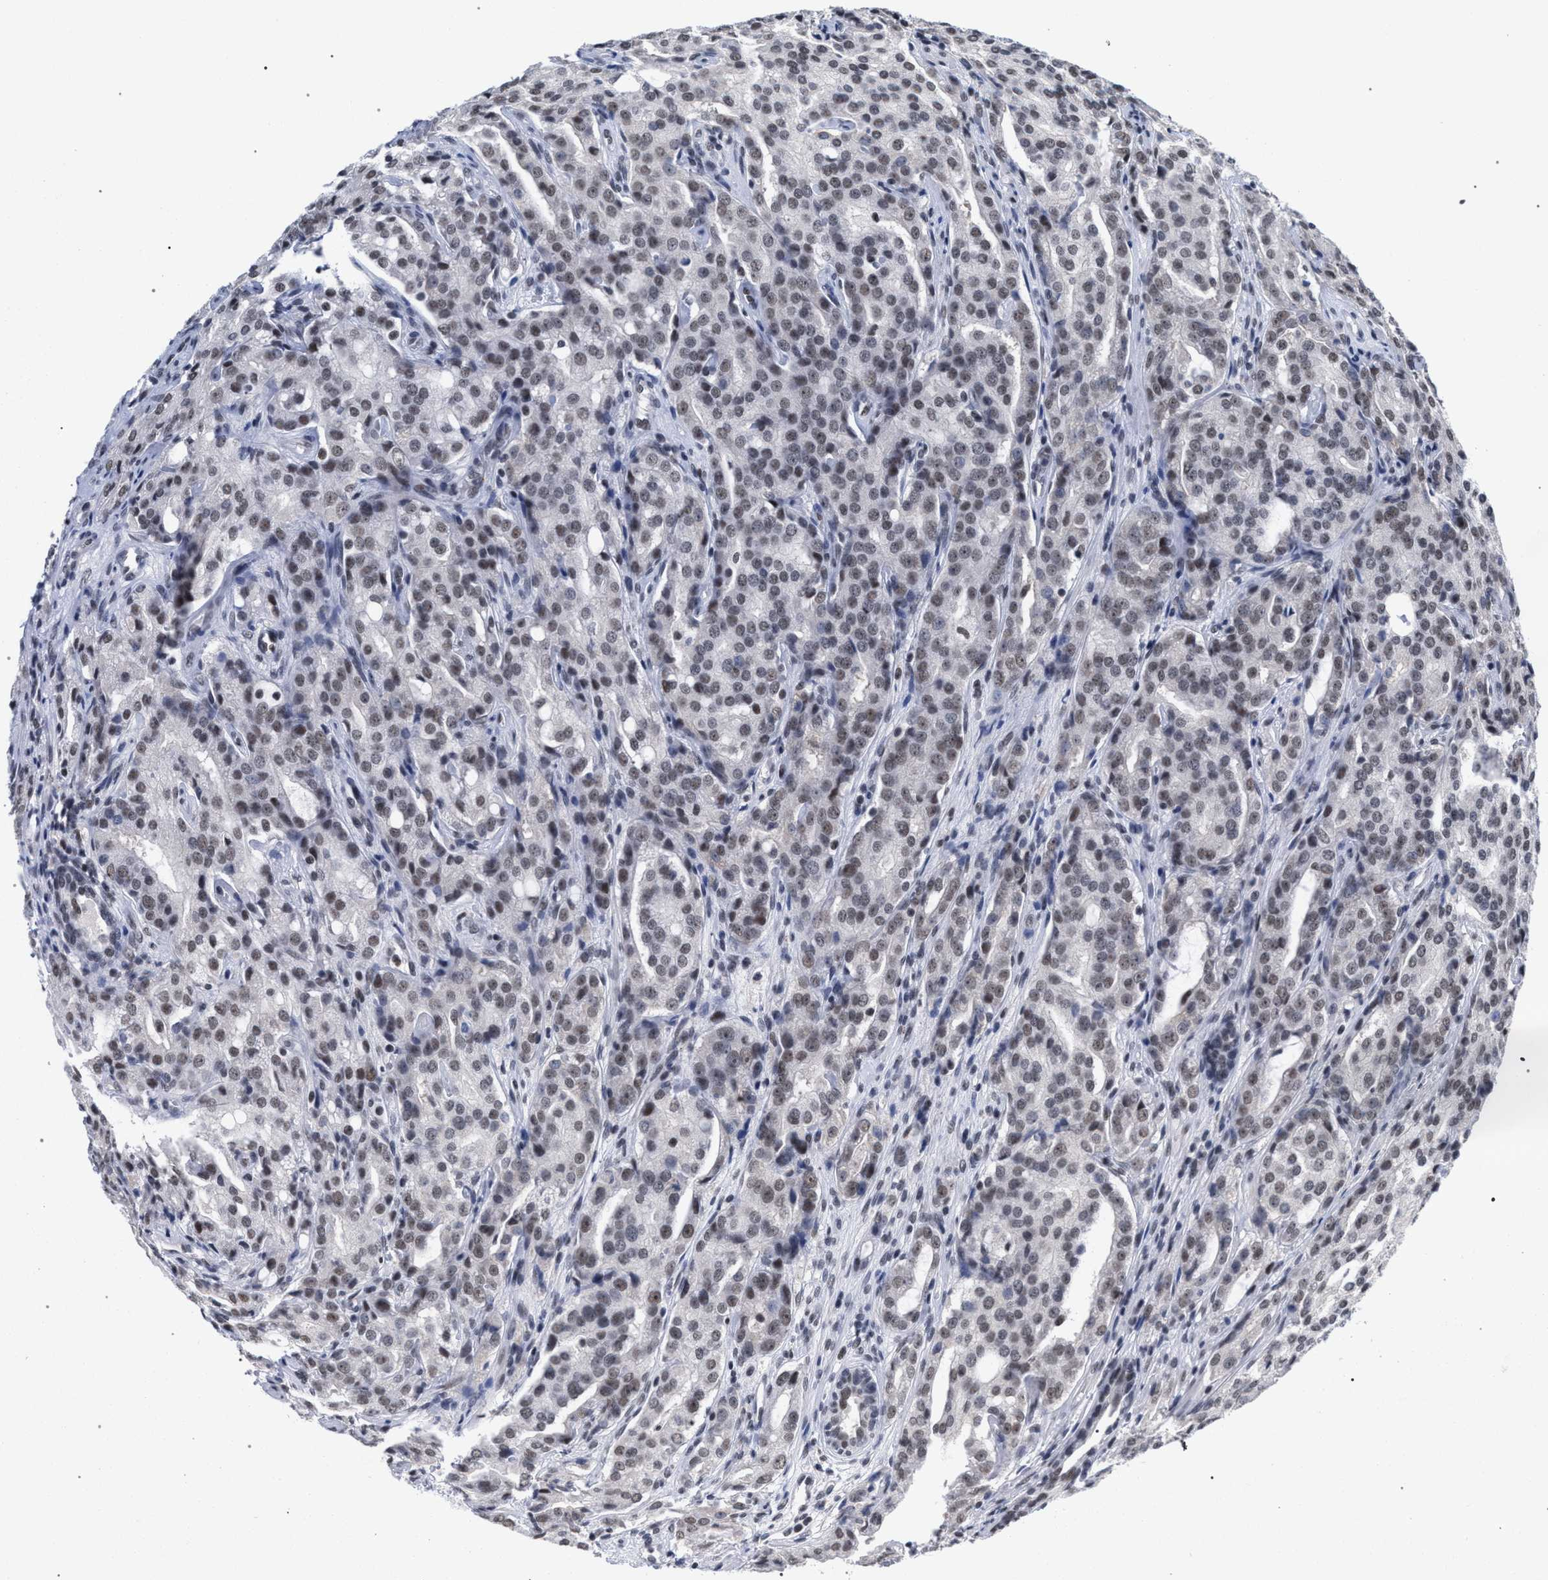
{"staining": {"intensity": "weak", "quantity": "<25%", "location": "nuclear"}, "tissue": "prostate cancer", "cell_type": "Tumor cells", "image_type": "cancer", "snomed": [{"axis": "morphology", "description": "Adenocarcinoma, High grade"}, {"axis": "topography", "description": "Prostate"}], "caption": "IHC micrograph of neoplastic tissue: human prostate cancer (adenocarcinoma (high-grade)) stained with DAB (3,3'-diaminobenzidine) demonstrates no significant protein staining in tumor cells. (DAB (3,3'-diaminobenzidine) IHC with hematoxylin counter stain).", "gene": "SCAF4", "patient": {"sex": "male", "age": 72}}